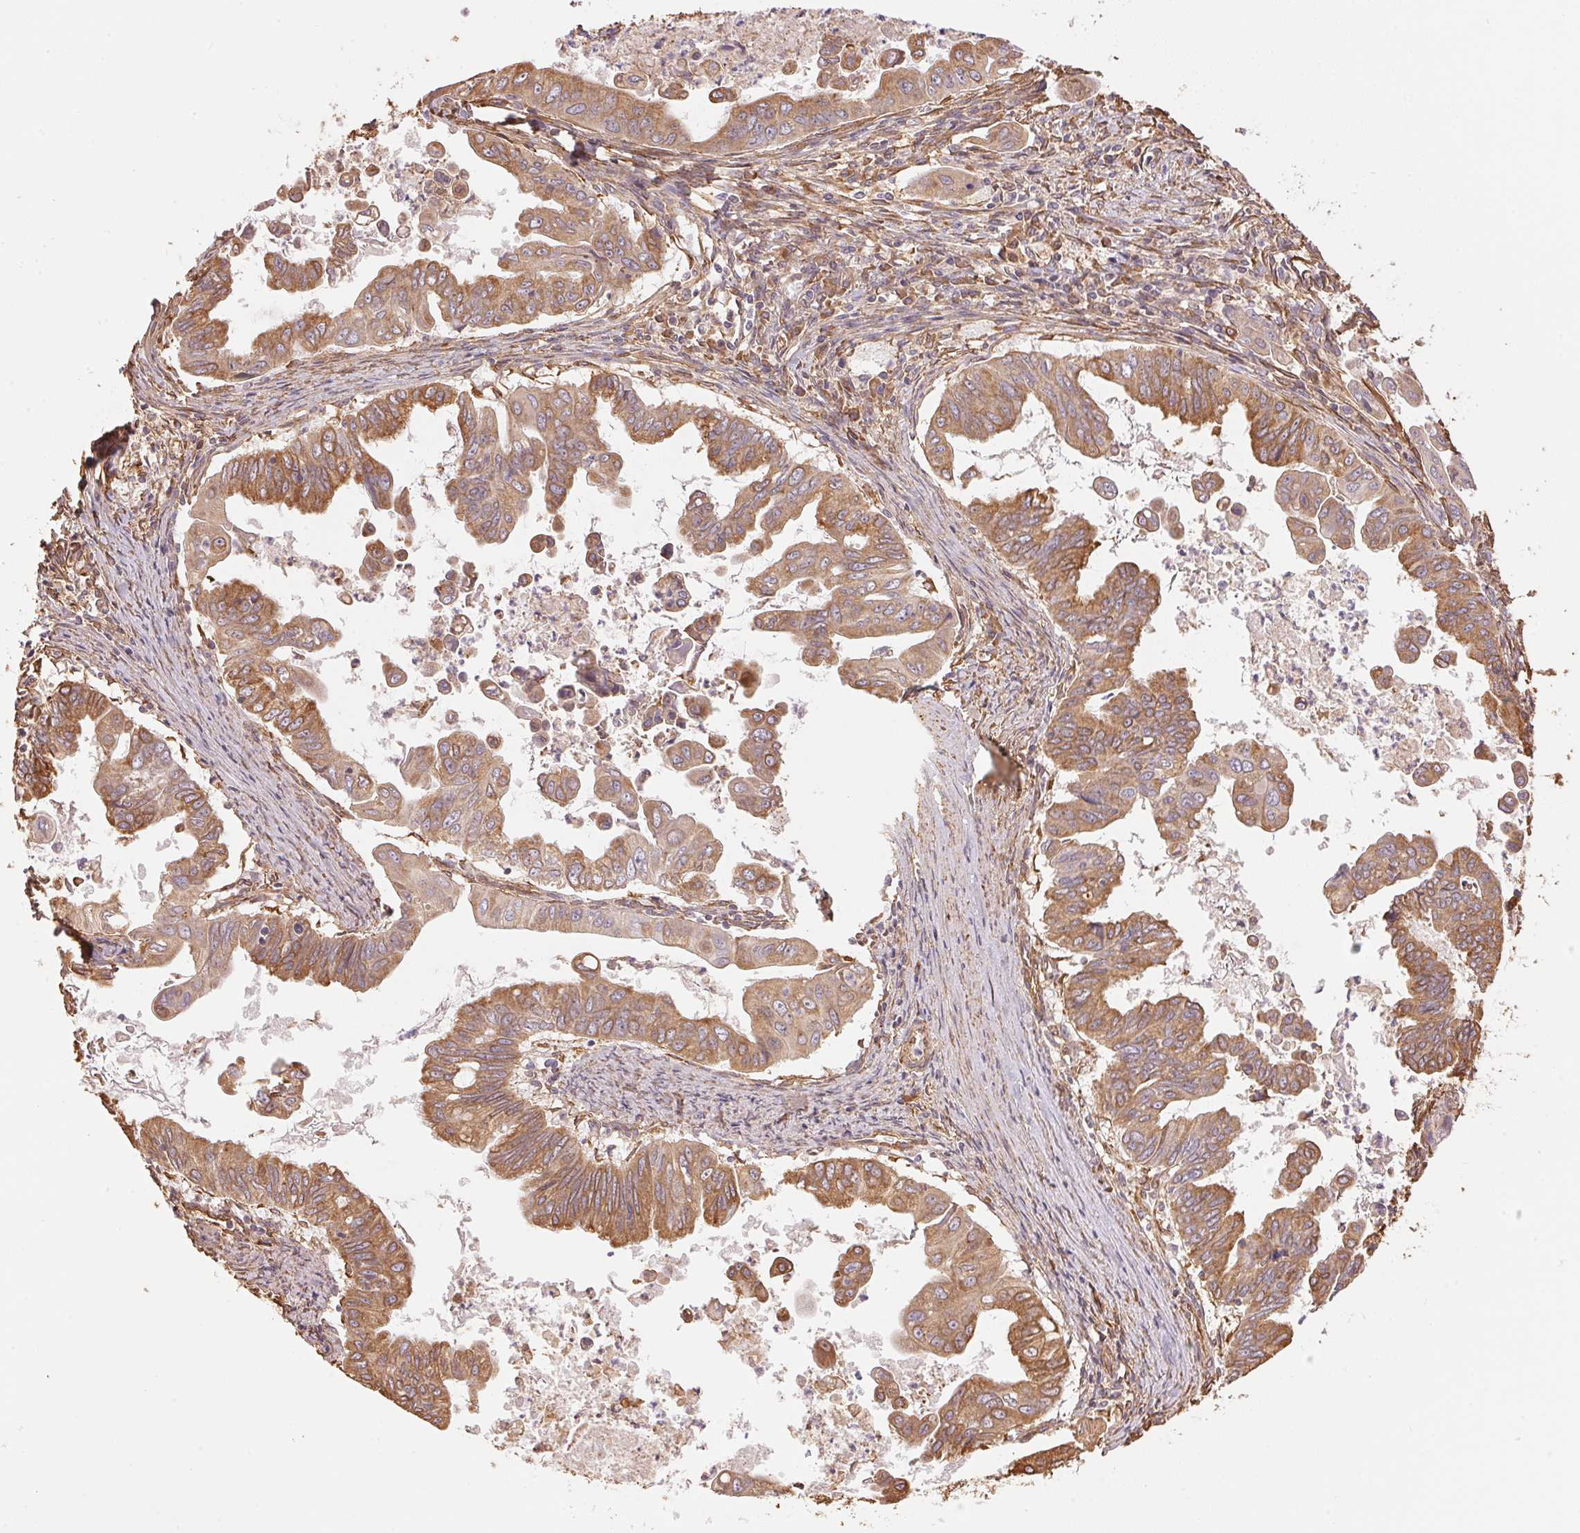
{"staining": {"intensity": "moderate", "quantity": ">75%", "location": "cytoplasmic/membranous"}, "tissue": "stomach cancer", "cell_type": "Tumor cells", "image_type": "cancer", "snomed": [{"axis": "morphology", "description": "Adenocarcinoma, NOS"}, {"axis": "topography", "description": "Stomach, upper"}], "caption": "Immunohistochemistry micrograph of human stomach cancer (adenocarcinoma) stained for a protein (brown), which demonstrates medium levels of moderate cytoplasmic/membranous expression in approximately >75% of tumor cells.", "gene": "C6orf163", "patient": {"sex": "male", "age": 80}}